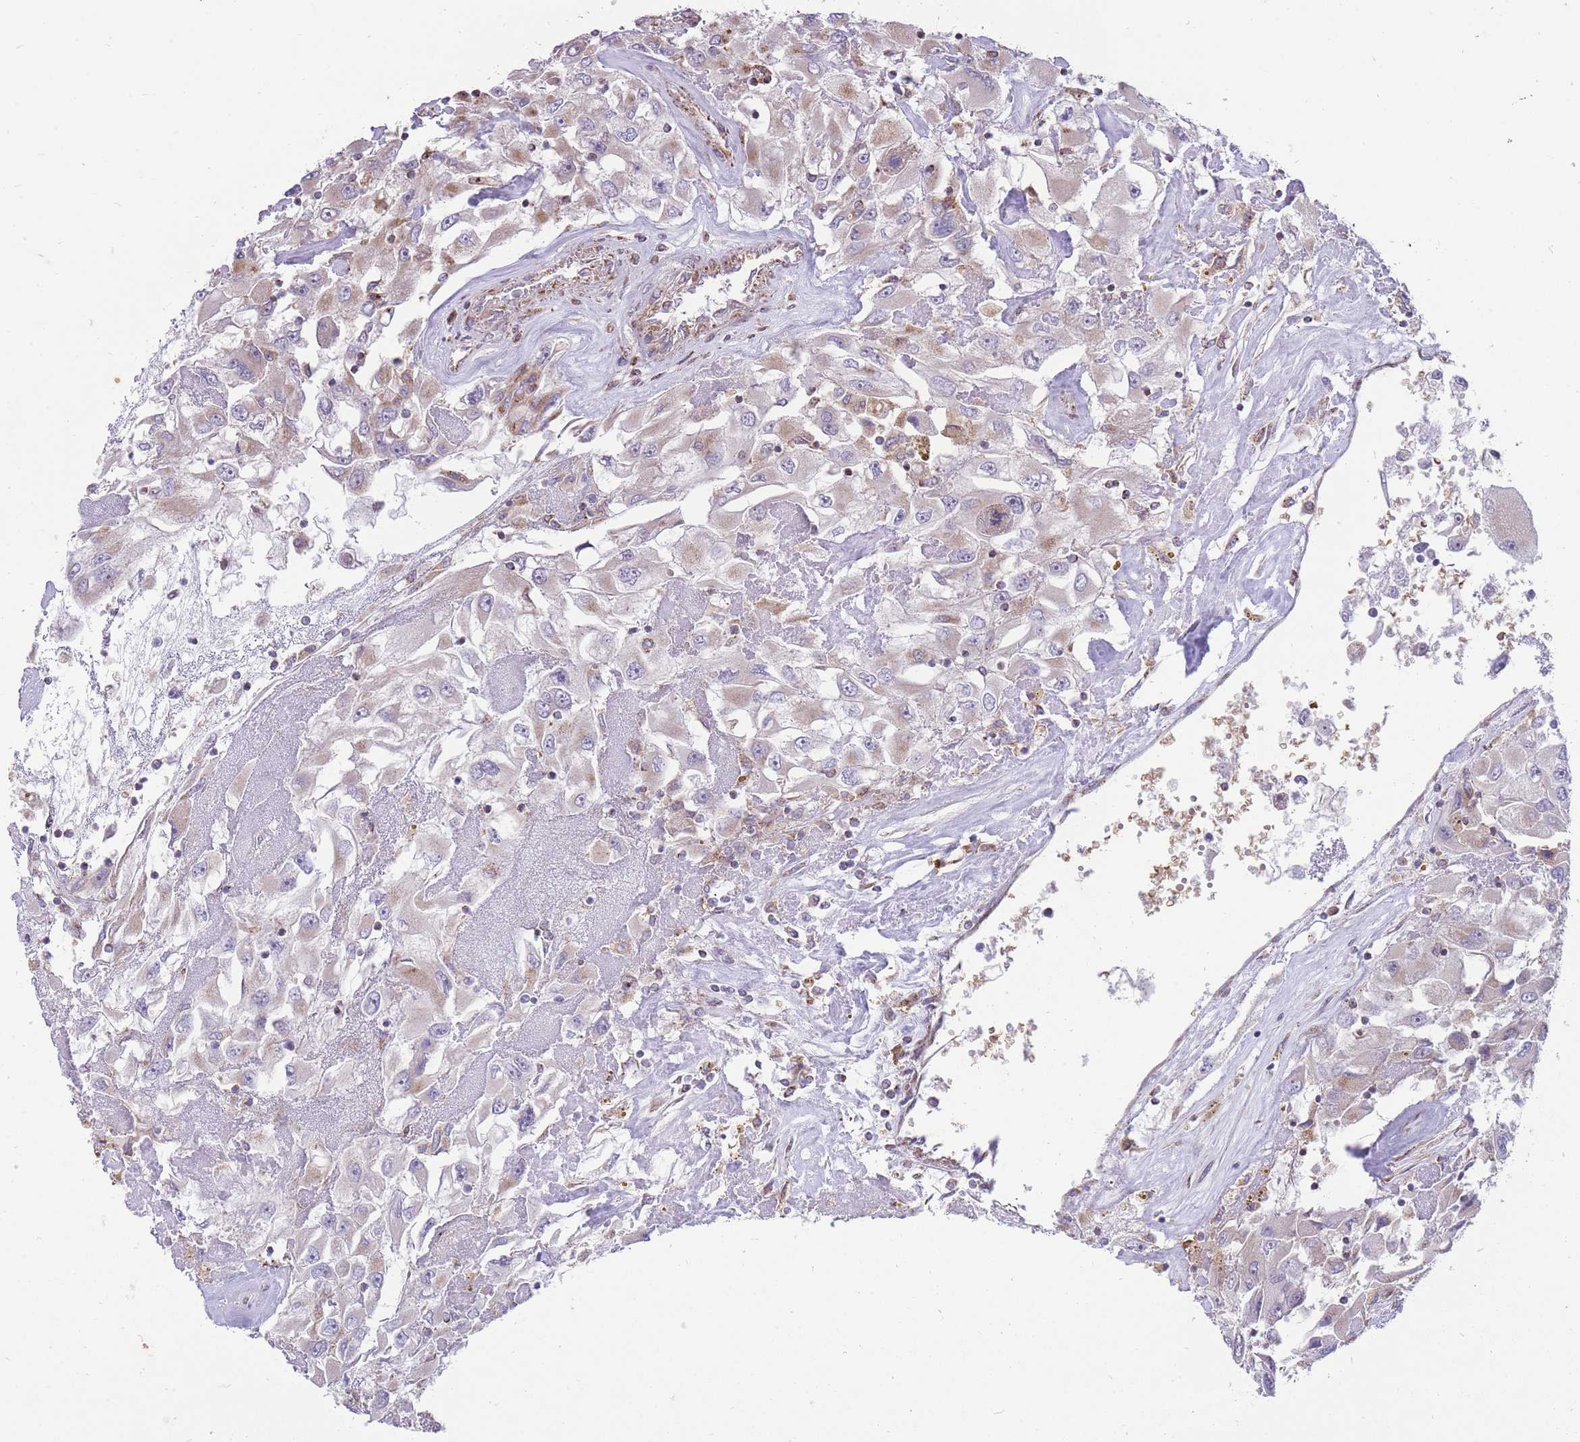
{"staining": {"intensity": "moderate", "quantity": "<25%", "location": "cytoplasmic/membranous"}, "tissue": "renal cancer", "cell_type": "Tumor cells", "image_type": "cancer", "snomed": [{"axis": "morphology", "description": "Adenocarcinoma, NOS"}, {"axis": "topography", "description": "Kidney"}], "caption": "Renal cancer stained for a protein demonstrates moderate cytoplasmic/membranous positivity in tumor cells.", "gene": "ANKRD10", "patient": {"sex": "female", "age": 52}}